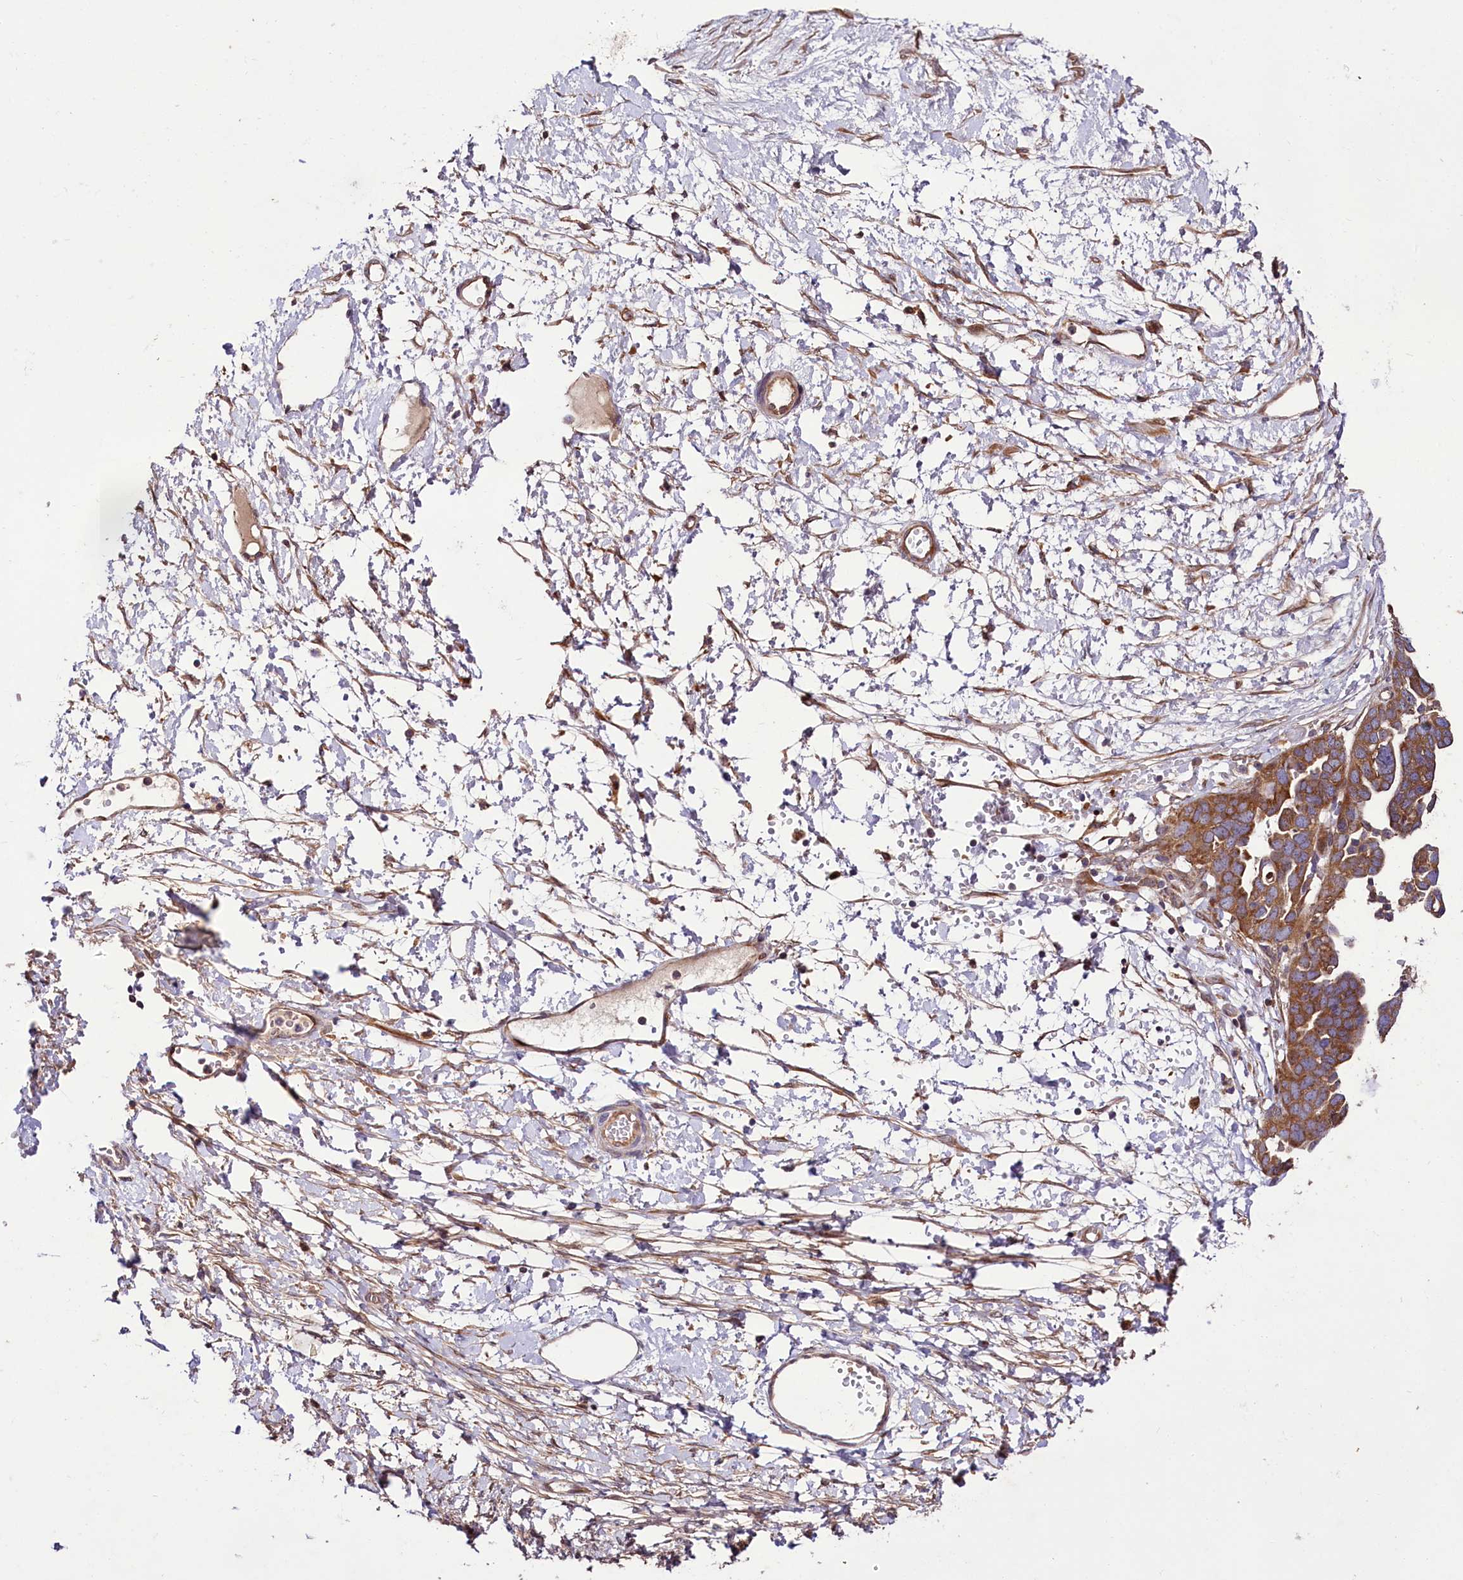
{"staining": {"intensity": "moderate", "quantity": ">75%", "location": "cytoplasmic/membranous"}, "tissue": "ovarian cancer", "cell_type": "Tumor cells", "image_type": "cancer", "snomed": [{"axis": "morphology", "description": "Cystadenocarcinoma, serous, NOS"}, {"axis": "topography", "description": "Ovary"}], "caption": "Moderate cytoplasmic/membranous staining is seen in about >75% of tumor cells in serous cystadenocarcinoma (ovarian).", "gene": "NAA25", "patient": {"sex": "female", "age": 54}}